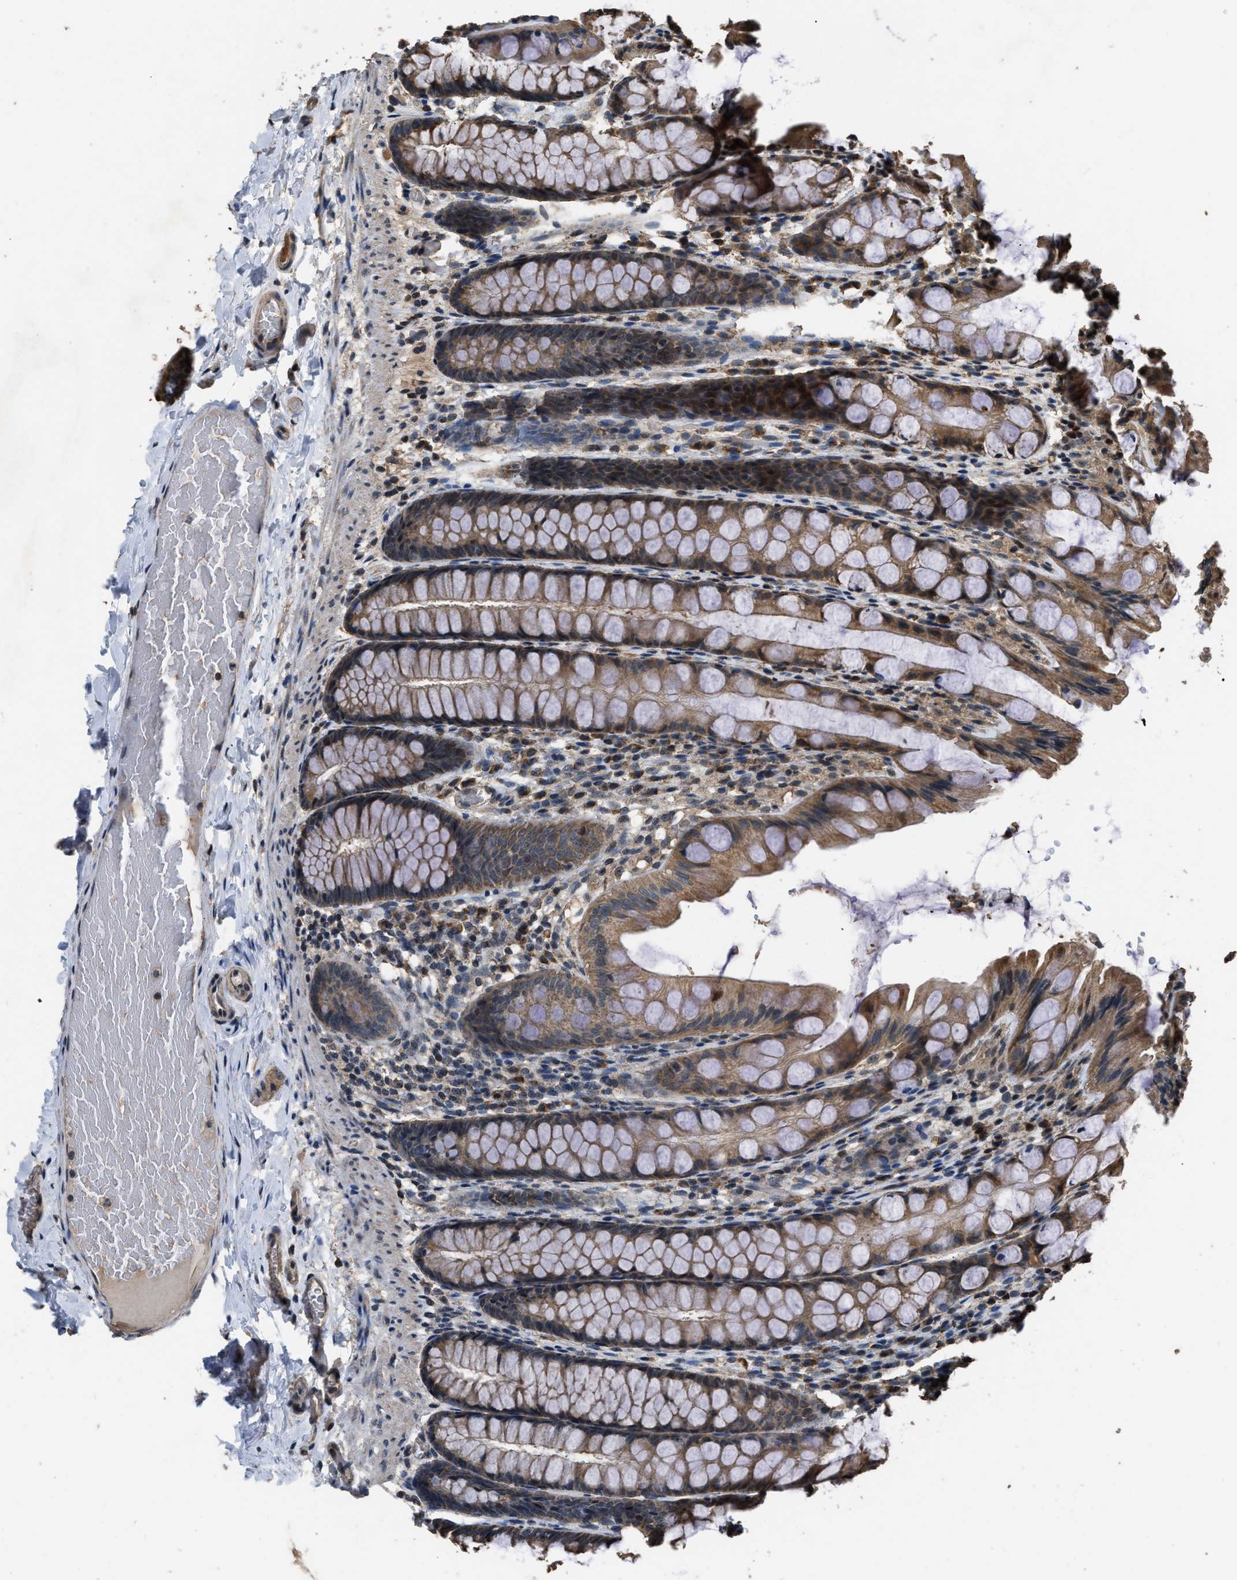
{"staining": {"intensity": "negative", "quantity": "none", "location": "none"}, "tissue": "colon", "cell_type": "Endothelial cells", "image_type": "normal", "snomed": [{"axis": "morphology", "description": "Normal tissue, NOS"}, {"axis": "topography", "description": "Colon"}], "caption": "Immunohistochemistry (IHC) photomicrograph of normal human colon stained for a protein (brown), which reveals no staining in endothelial cells.", "gene": "DENND6B", "patient": {"sex": "male", "age": 47}}